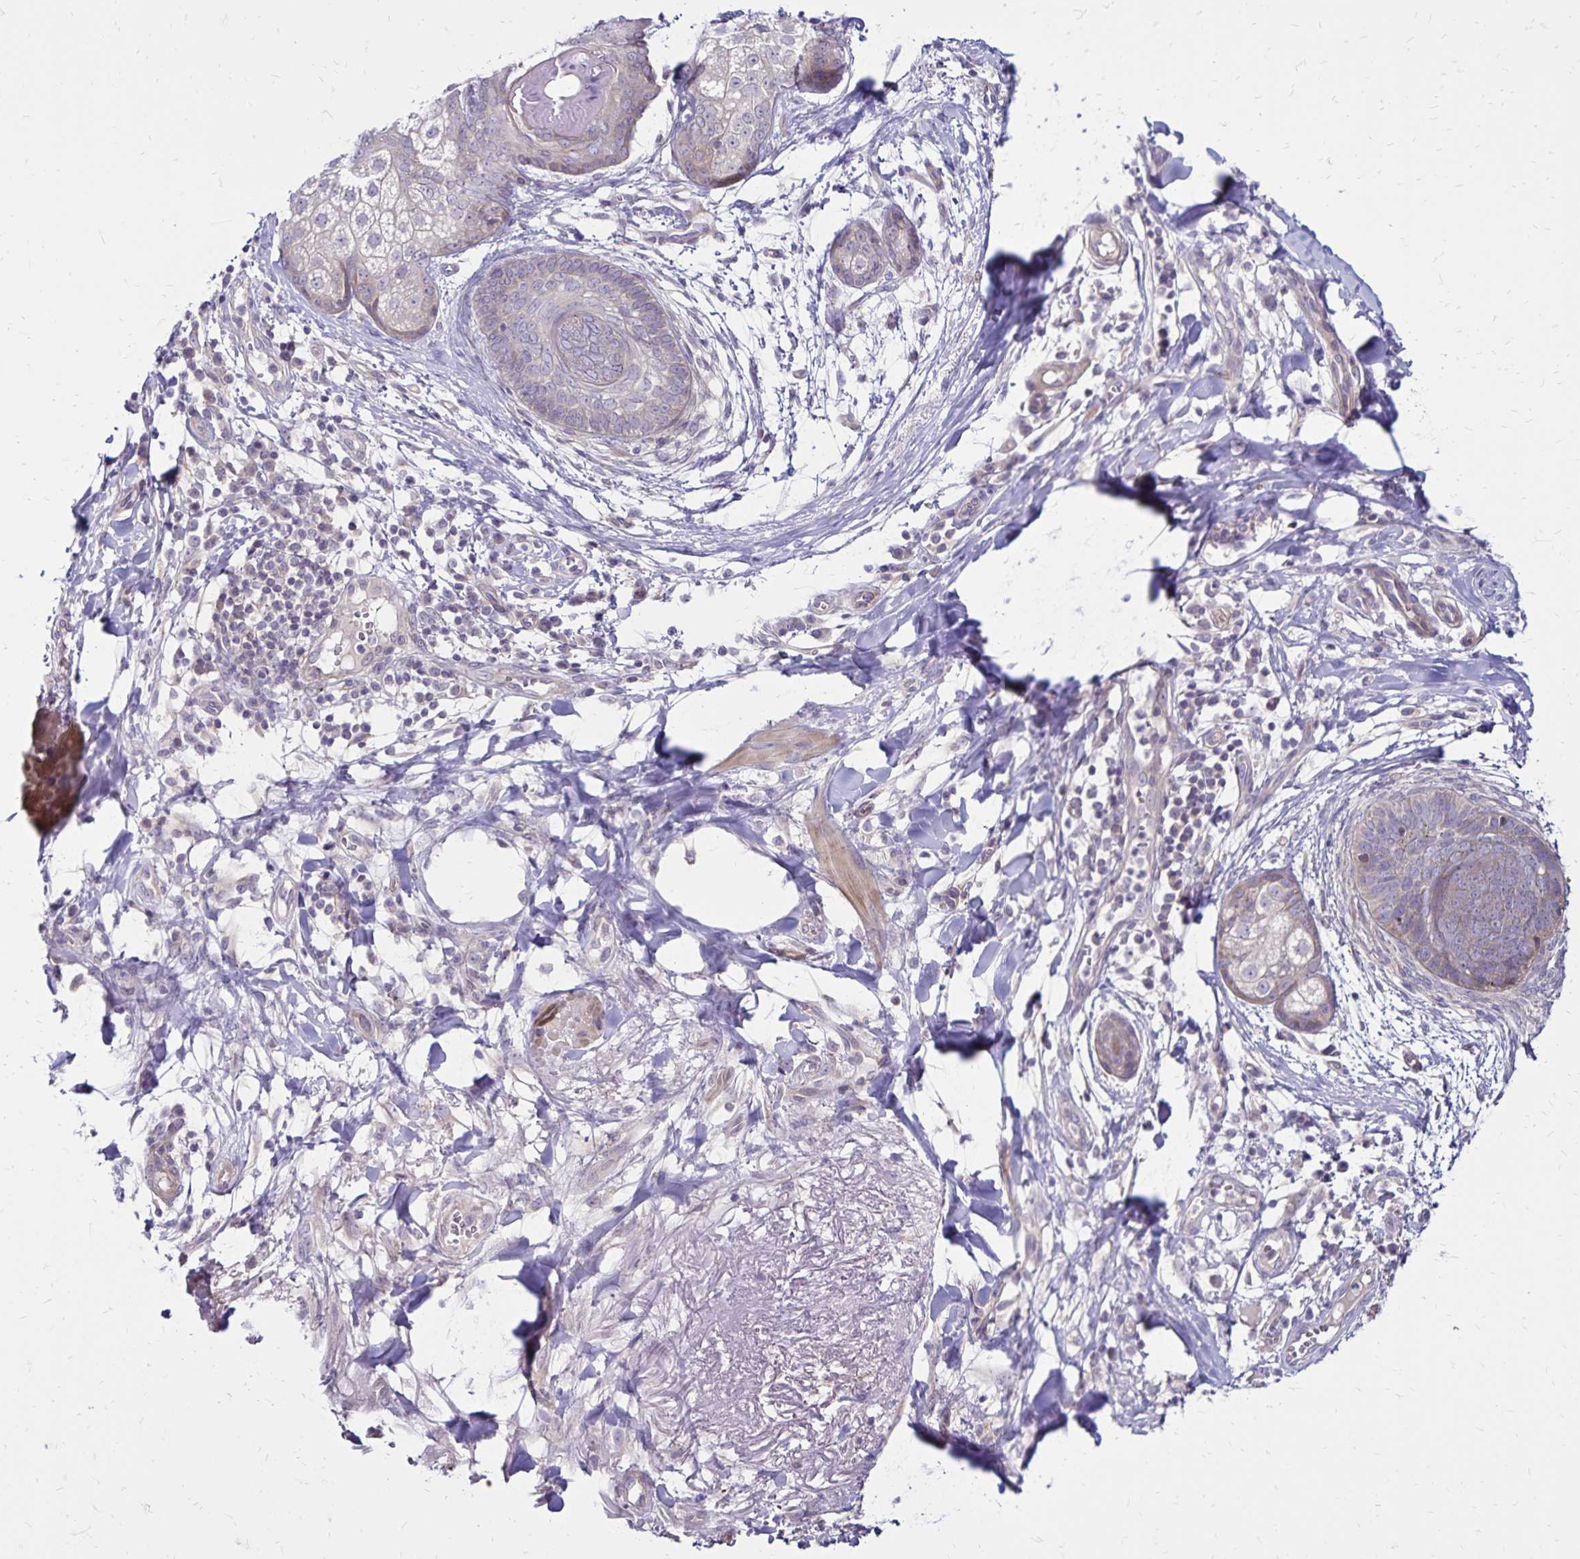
{"staining": {"intensity": "negative", "quantity": "none", "location": "none"}, "tissue": "melanoma", "cell_type": "Tumor cells", "image_type": "cancer", "snomed": [{"axis": "morphology", "description": "Malignant melanoma, NOS"}, {"axis": "topography", "description": "Skin"}], "caption": "Immunohistochemistry of human malignant melanoma exhibits no staining in tumor cells. (Immunohistochemistry, brightfield microscopy, high magnification).", "gene": "FSD1", "patient": {"sex": "male", "age": 51}}